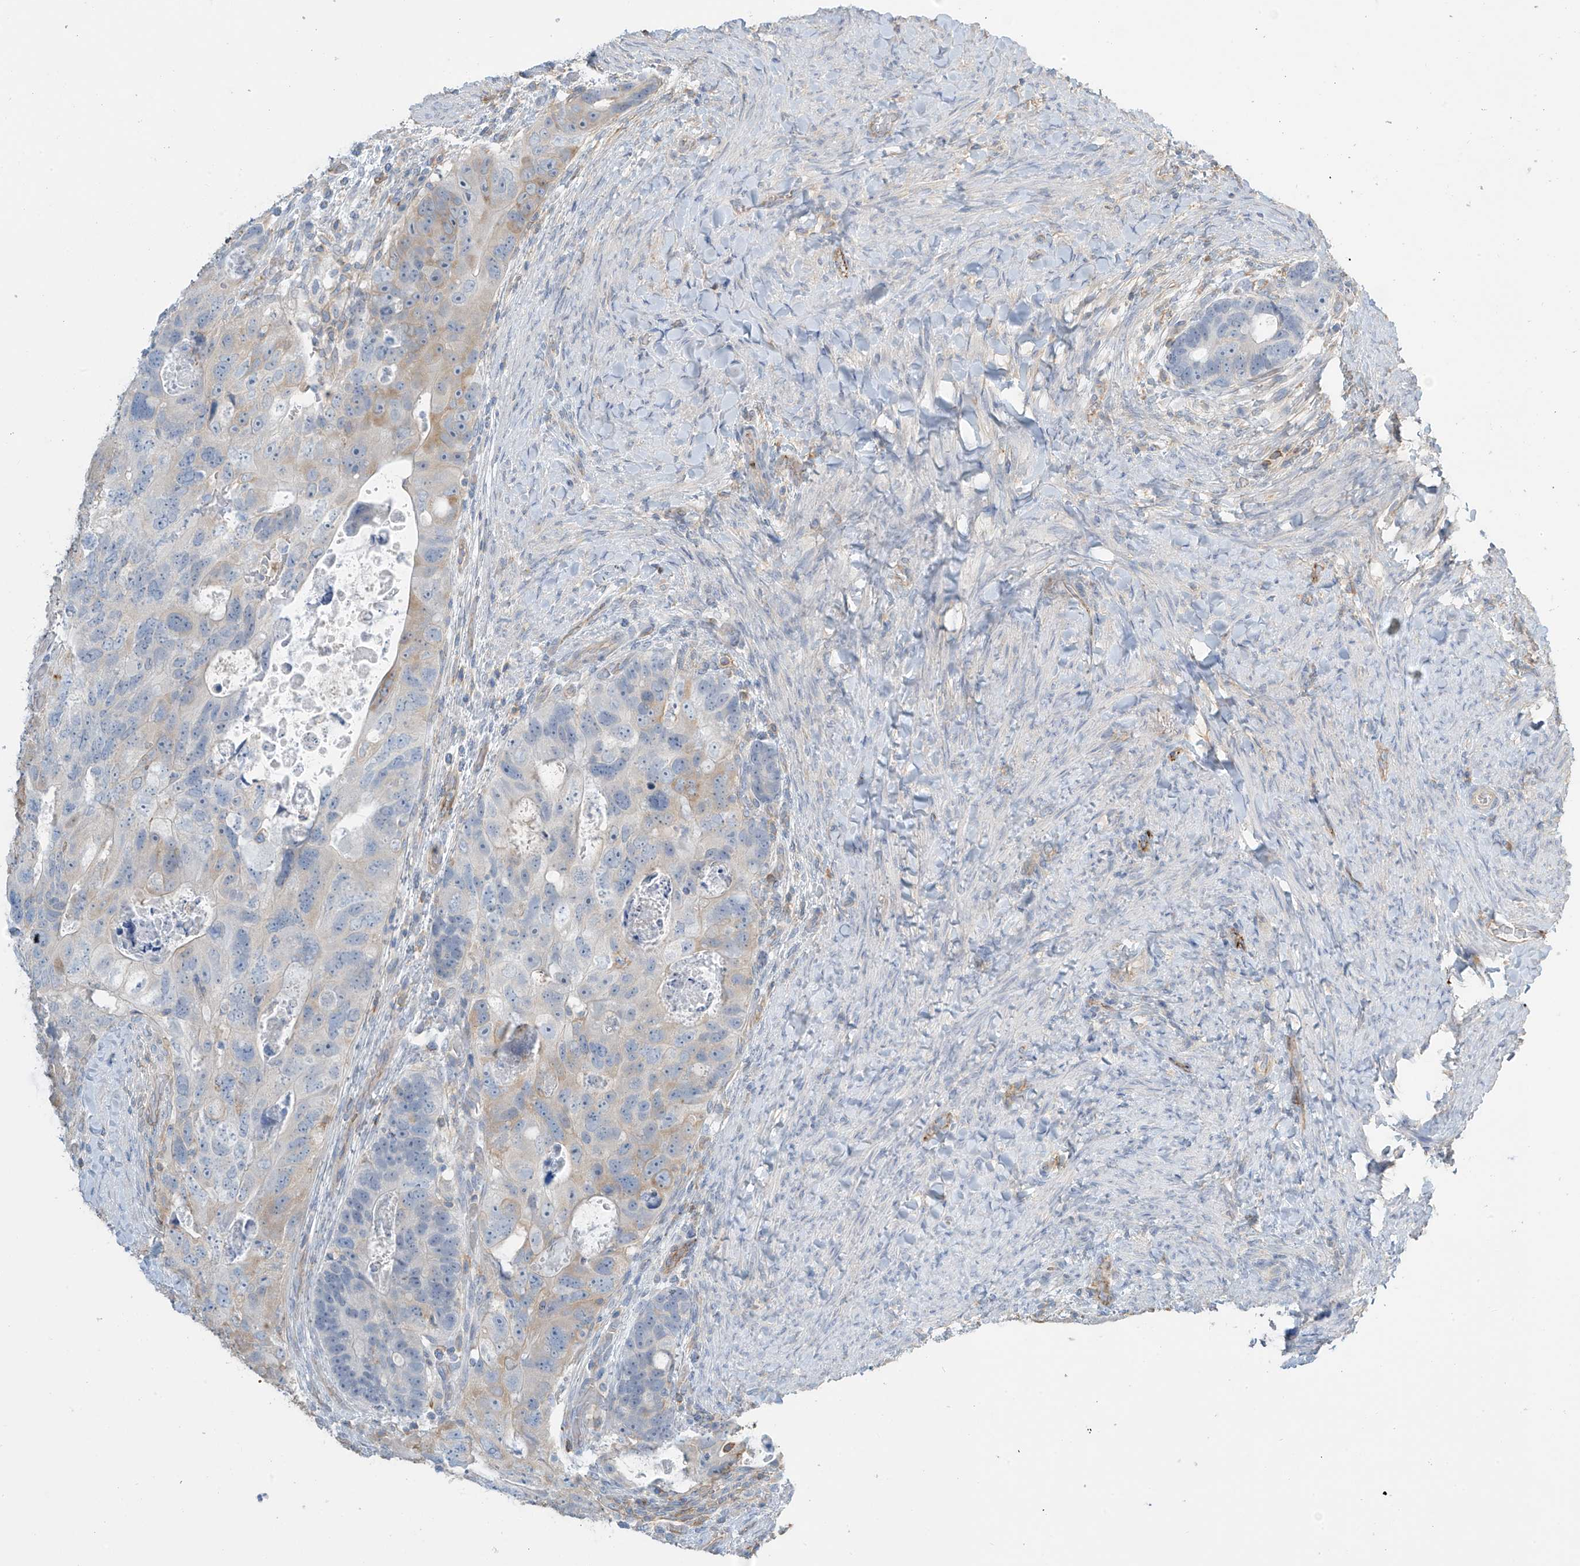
{"staining": {"intensity": "moderate", "quantity": "<25%", "location": "cytoplasmic/membranous"}, "tissue": "colorectal cancer", "cell_type": "Tumor cells", "image_type": "cancer", "snomed": [{"axis": "morphology", "description": "Adenocarcinoma, NOS"}, {"axis": "topography", "description": "Rectum"}], "caption": "Brown immunohistochemical staining in human adenocarcinoma (colorectal) displays moderate cytoplasmic/membranous expression in approximately <25% of tumor cells. The protein of interest is shown in brown color, while the nuclei are stained blue.", "gene": "ZNF846", "patient": {"sex": "male", "age": 59}}